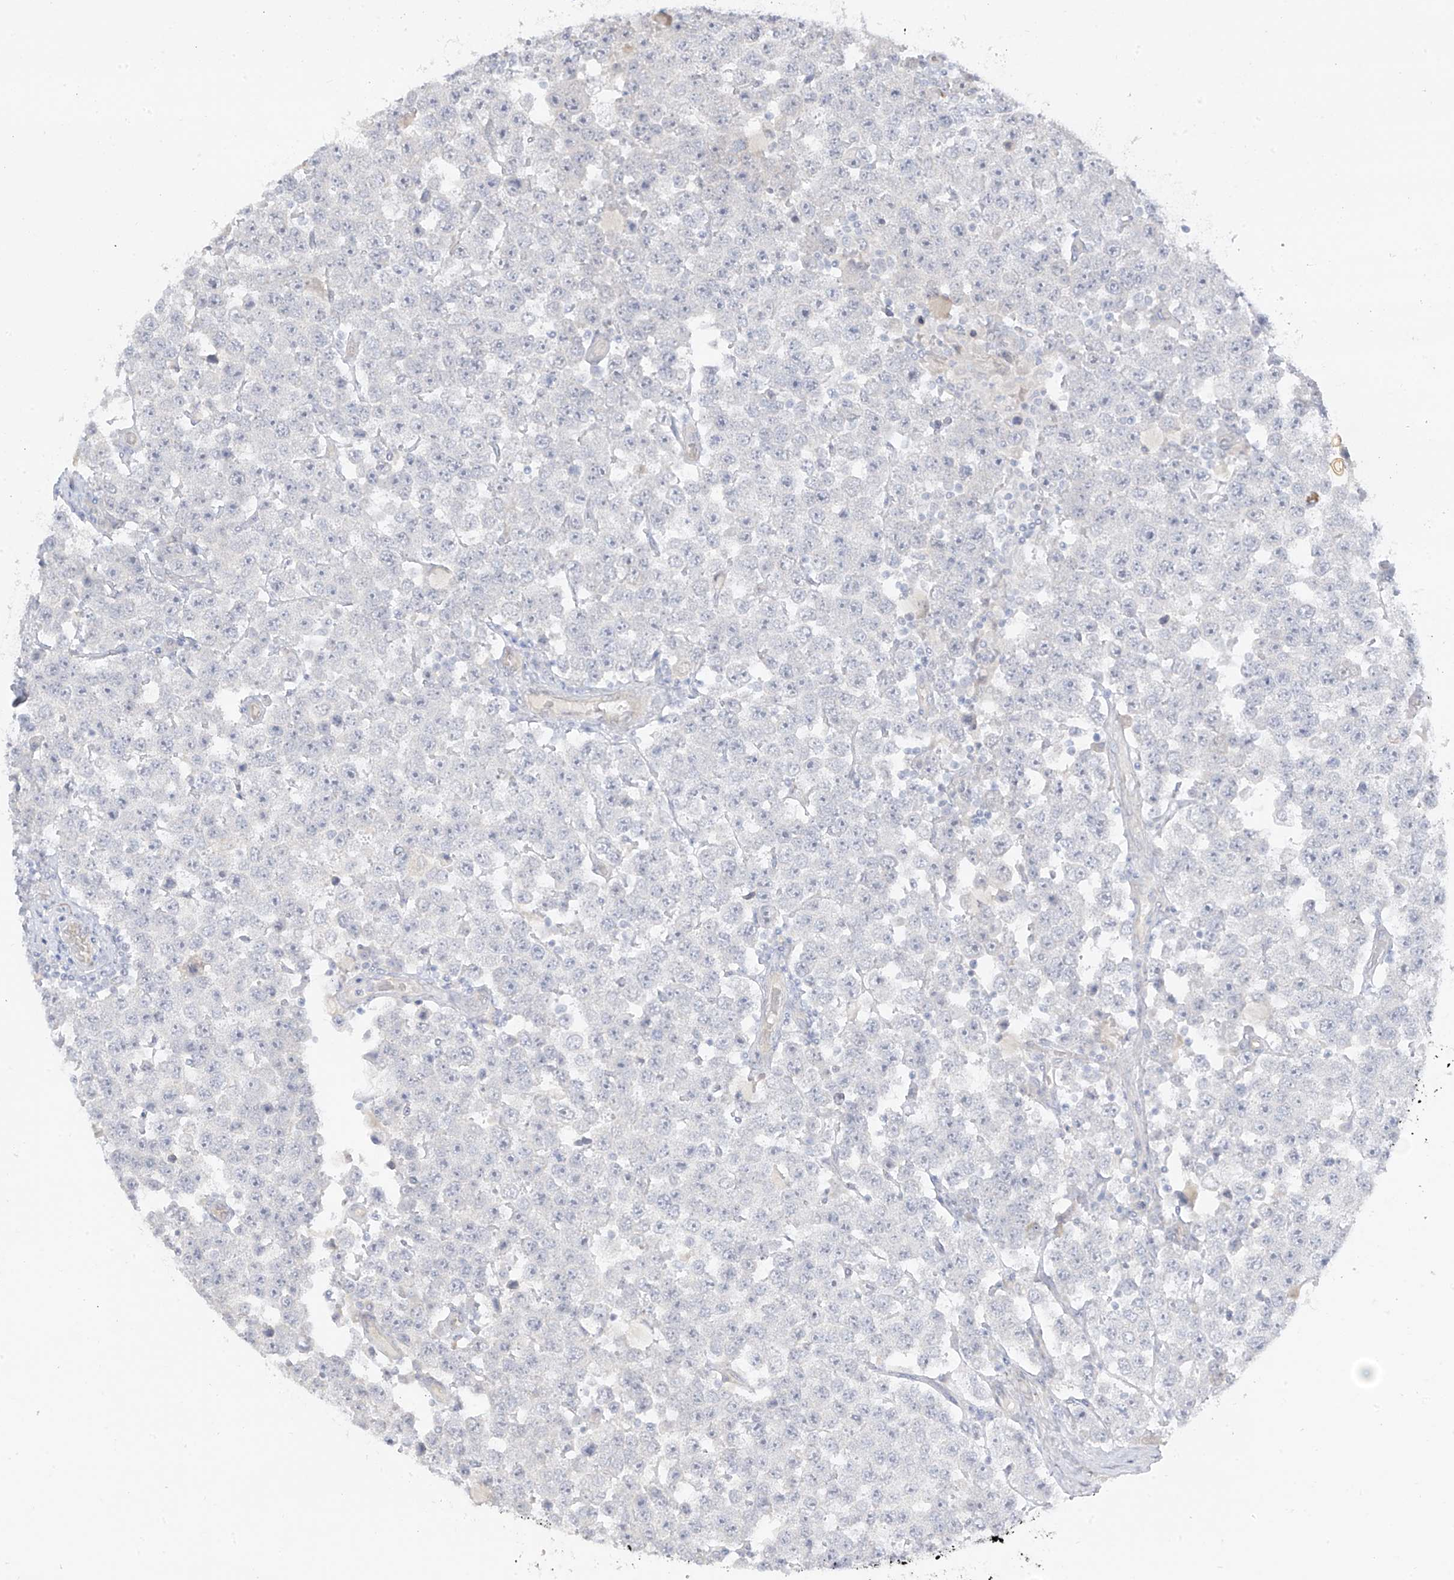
{"staining": {"intensity": "negative", "quantity": "none", "location": "none"}, "tissue": "testis cancer", "cell_type": "Tumor cells", "image_type": "cancer", "snomed": [{"axis": "morphology", "description": "Seminoma, NOS"}, {"axis": "topography", "description": "Testis"}], "caption": "Protein analysis of testis seminoma displays no significant positivity in tumor cells.", "gene": "DCDC2", "patient": {"sex": "male", "age": 28}}